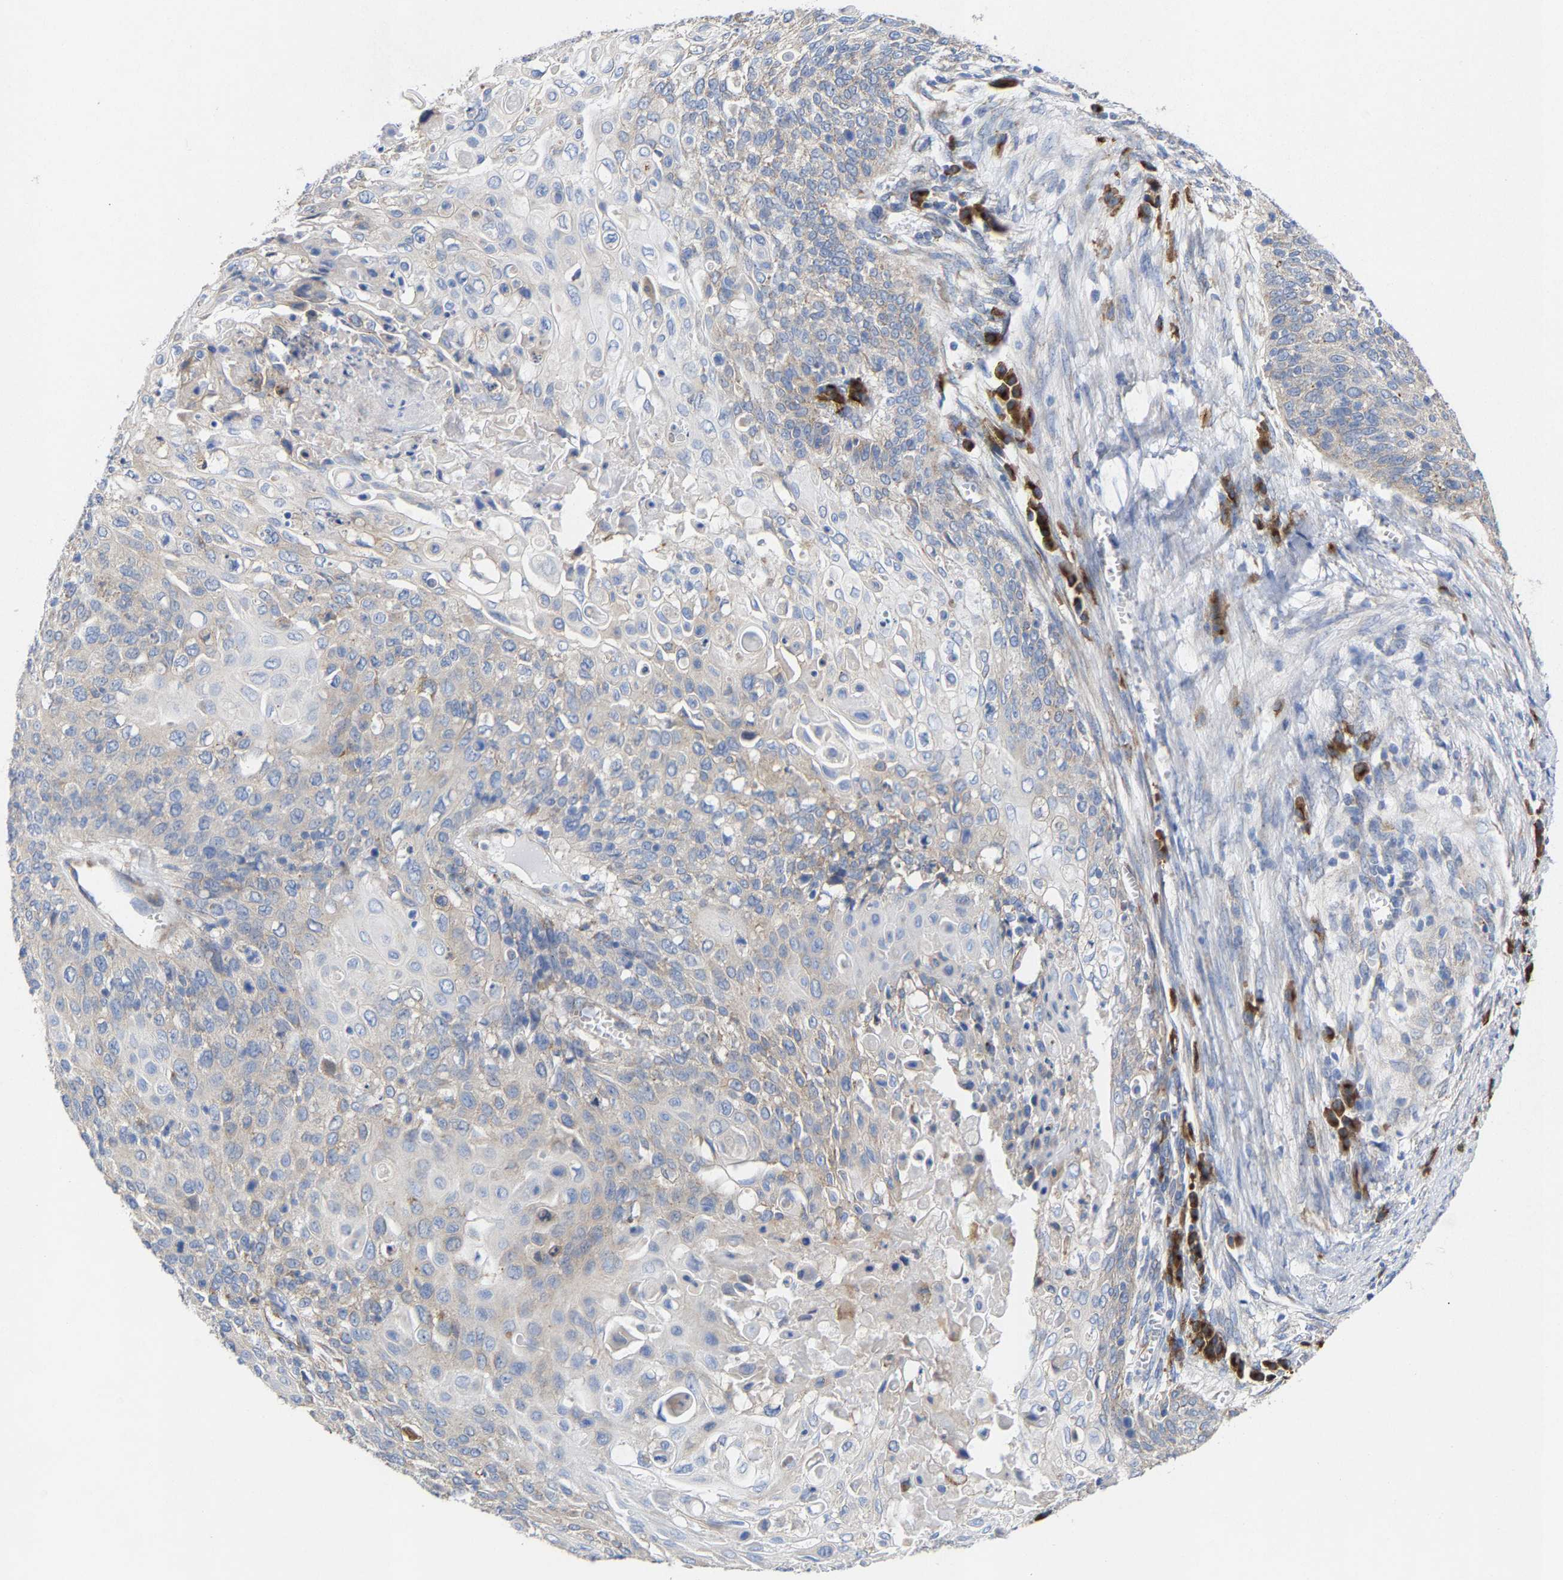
{"staining": {"intensity": "weak", "quantity": "<25%", "location": "cytoplasmic/membranous"}, "tissue": "cervical cancer", "cell_type": "Tumor cells", "image_type": "cancer", "snomed": [{"axis": "morphology", "description": "Squamous cell carcinoma, NOS"}, {"axis": "topography", "description": "Cervix"}], "caption": "Immunohistochemical staining of cervical cancer reveals no significant positivity in tumor cells.", "gene": "PPP1R15A", "patient": {"sex": "female", "age": 39}}